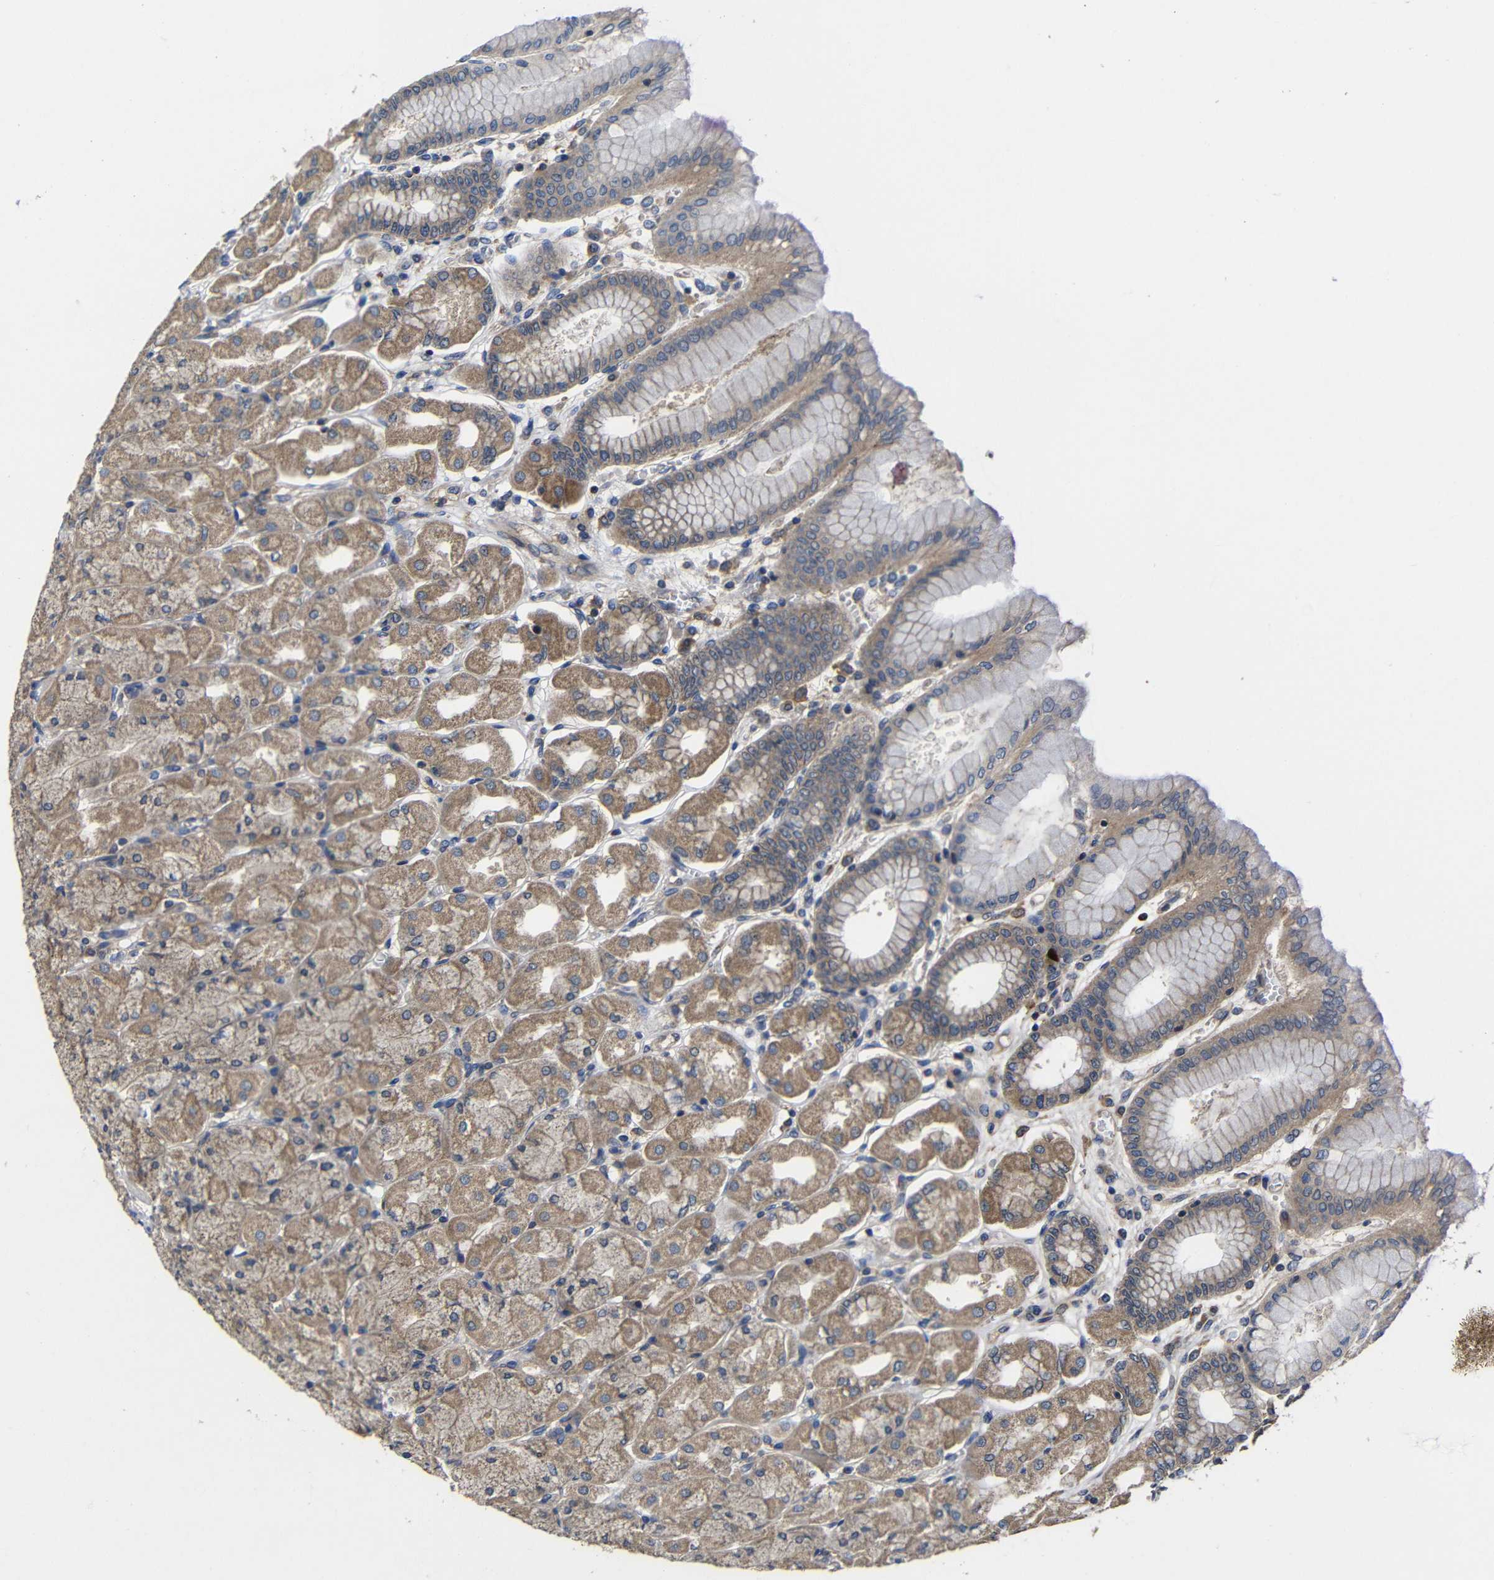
{"staining": {"intensity": "moderate", "quantity": ">75%", "location": "cytoplasmic/membranous"}, "tissue": "stomach", "cell_type": "Glandular cells", "image_type": "normal", "snomed": [{"axis": "morphology", "description": "Normal tissue, NOS"}, {"axis": "topography", "description": "Stomach, upper"}], "caption": "High-power microscopy captured an immunohistochemistry photomicrograph of benign stomach, revealing moderate cytoplasmic/membranous staining in approximately >75% of glandular cells.", "gene": "LPAR5", "patient": {"sex": "female", "age": 56}}